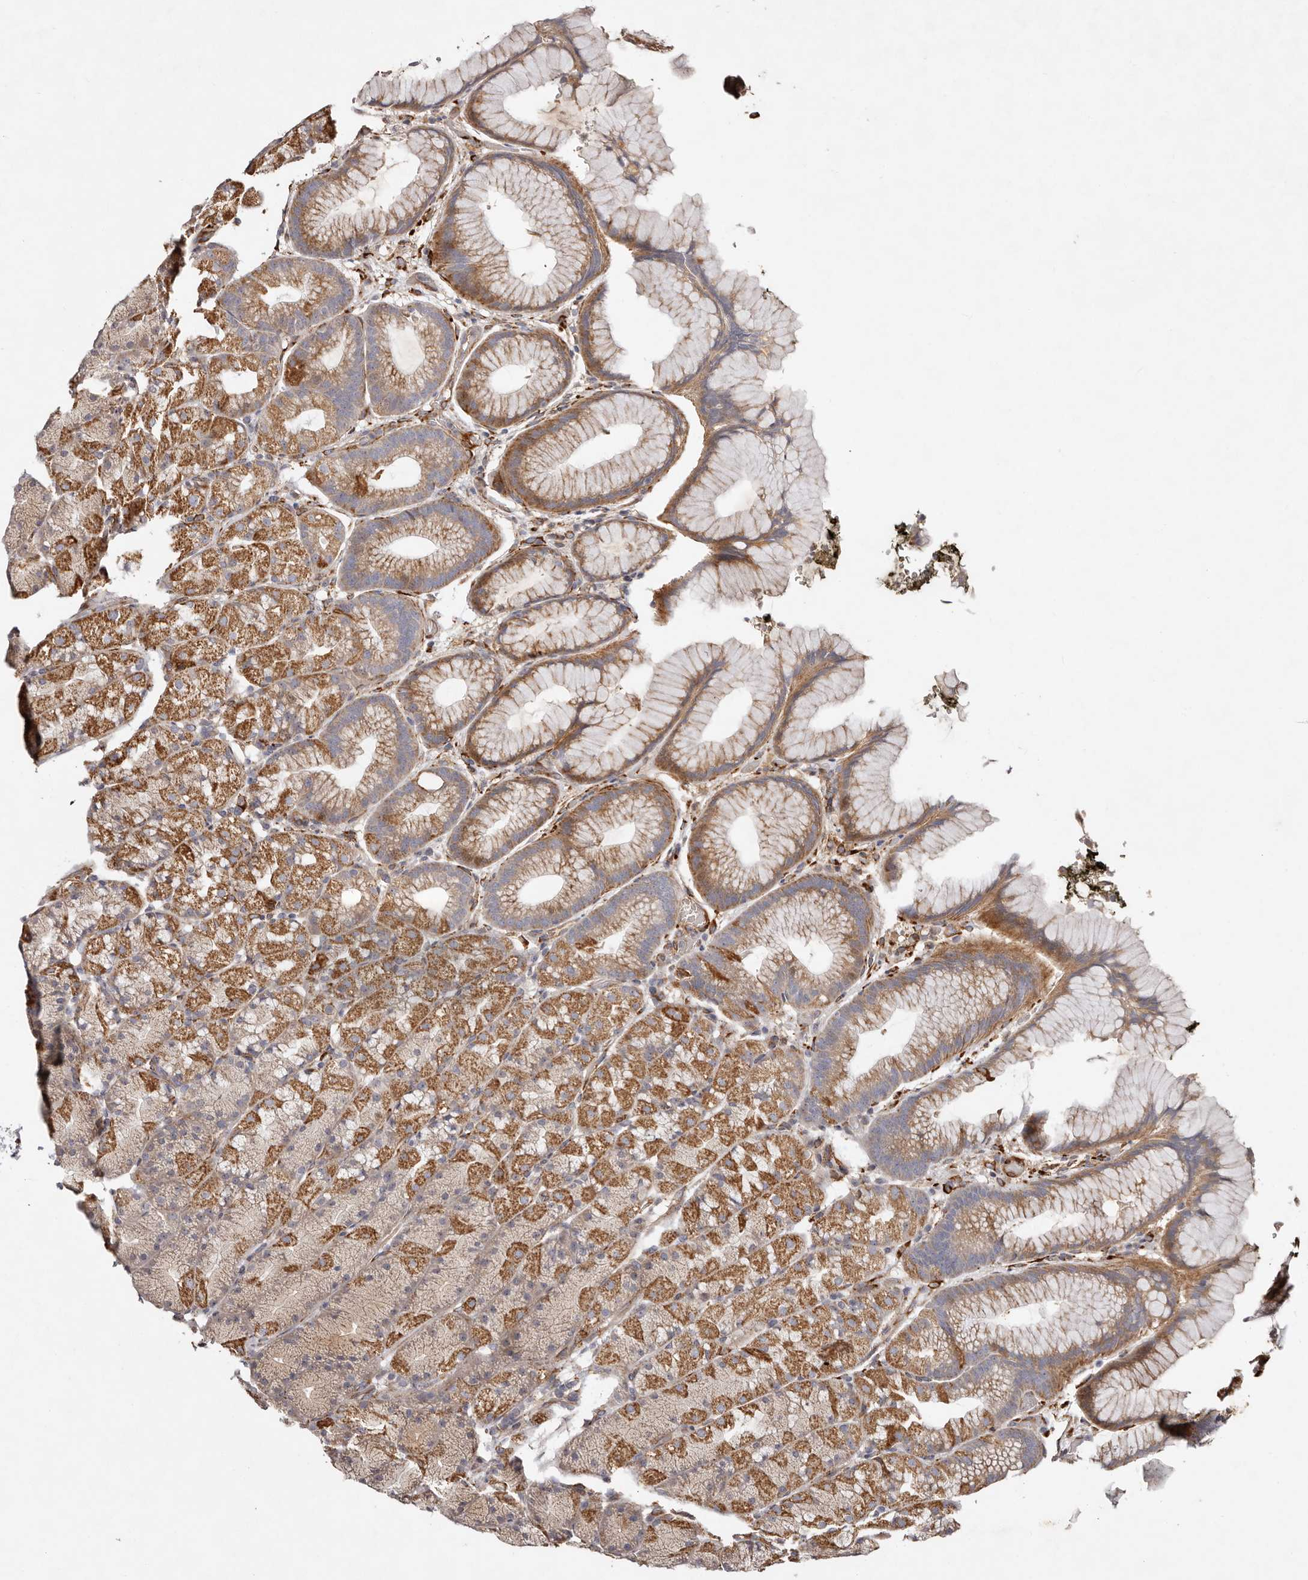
{"staining": {"intensity": "moderate", "quantity": ">75%", "location": "cytoplasmic/membranous"}, "tissue": "stomach", "cell_type": "Glandular cells", "image_type": "normal", "snomed": [{"axis": "morphology", "description": "Normal tissue, NOS"}, {"axis": "topography", "description": "Stomach, upper"}, {"axis": "topography", "description": "Stomach"}], "caption": "Immunohistochemical staining of unremarkable human stomach demonstrates medium levels of moderate cytoplasmic/membranous positivity in about >75% of glandular cells. Using DAB (brown) and hematoxylin (blue) stains, captured at high magnification using brightfield microscopy.", "gene": "SERPINH1", "patient": {"sex": "male", "age": 48}}